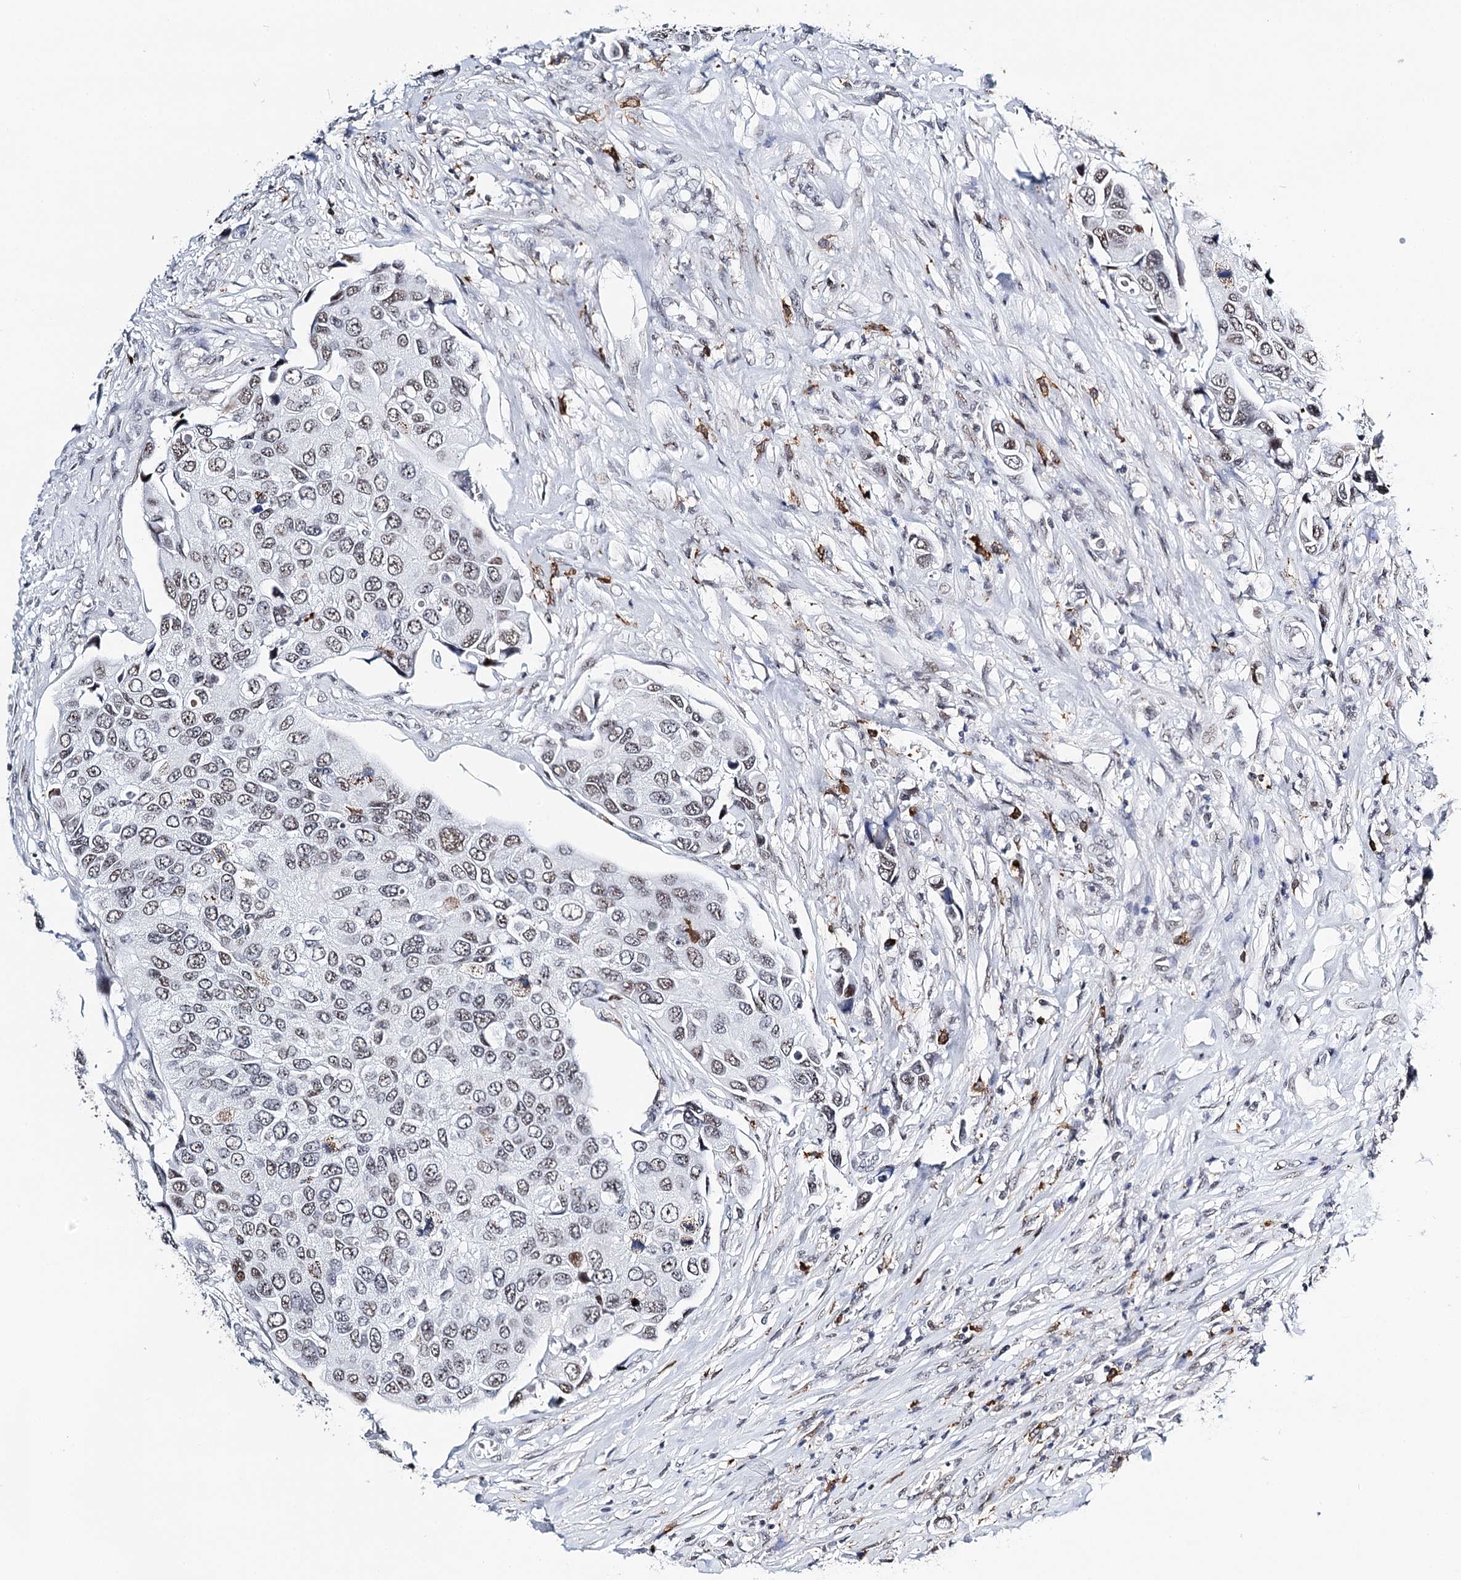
{"staining": {"intensity": "weak", "quantity": "<25%", "location": "nuclear"}, "tissue": "urothelial cancer", "cell_type": "Tumor cells", "image_type": "cancer", "snomed": [{"axis": "morphology", "description": "Urothelial carcinoma, High grade"}, {"axis": "topography", "description": "Urinary bladder"}], "caption": "Immunohistochemistry image of urothelial carcinoma (high-grade) stained for a protein (brown), which displays no positivity in tumor cells.", "gene": "BARD1", "patient": {"sex": "male", "age": 74}}